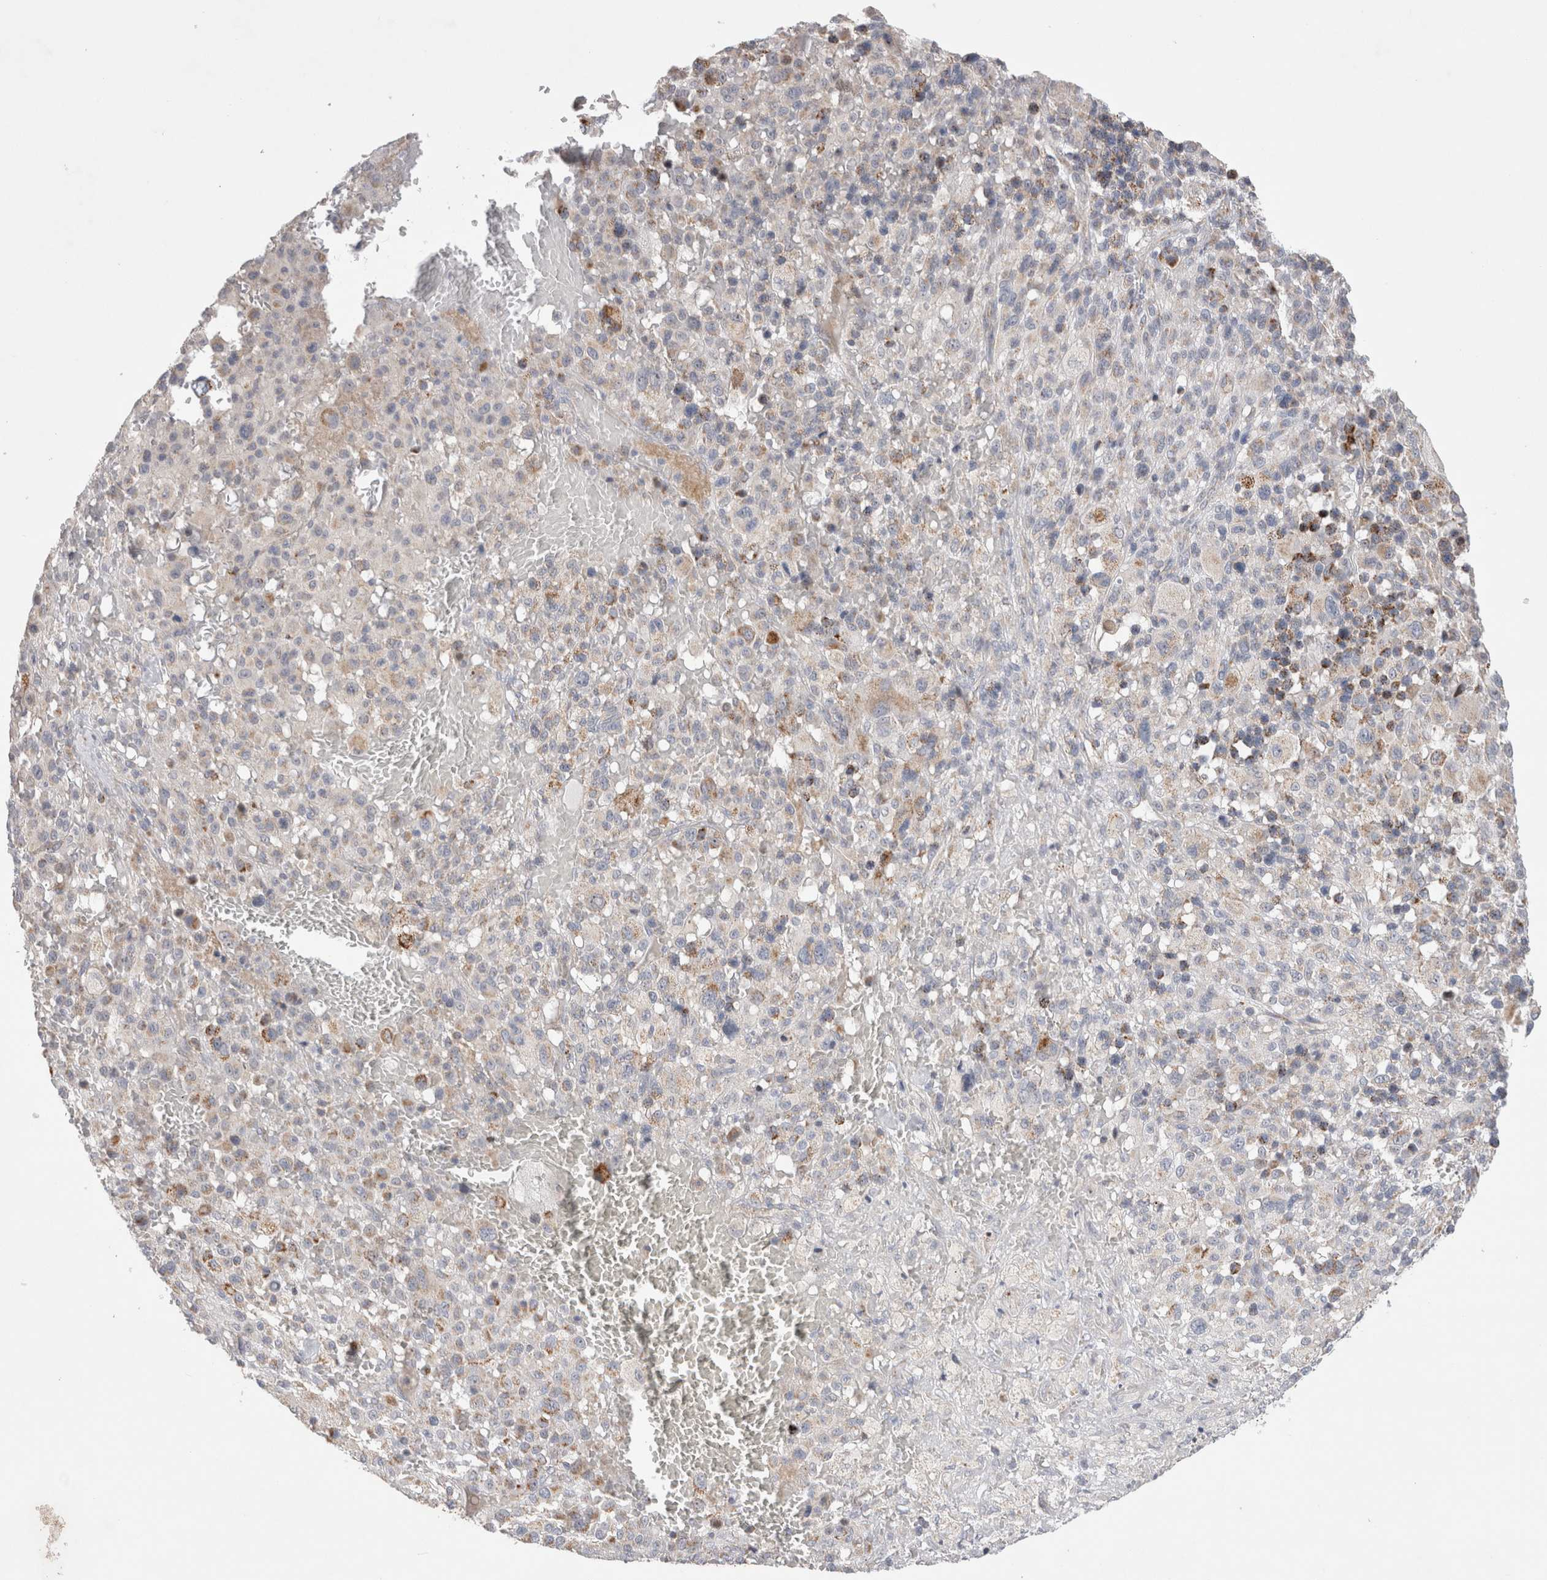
{"staining": {"intensity": "moderate", "quantity": "<25%", "location": "cytoplasmic/membranous"}, "tissue": "melanoma", "cell_type": "Tumor cells", "image_type": "cancer", "snomed": [{"axis": "morphology", "description": "Malignant melanoma, Metastatic site"}, {"axis": "topography", "description": "Skin"}], "caption": "A photomicrograph of malignant melanoma (metastatic site) stained for a protein exhibits moderate cytoplasmic/membranous brown staining in tumor cells. Immunohistochemistry (ihc) stains the protein of interest in brown and the nuclei are stained blue.", "gene": "CHADL", "patient": {"sex": "female", "age": 74}}